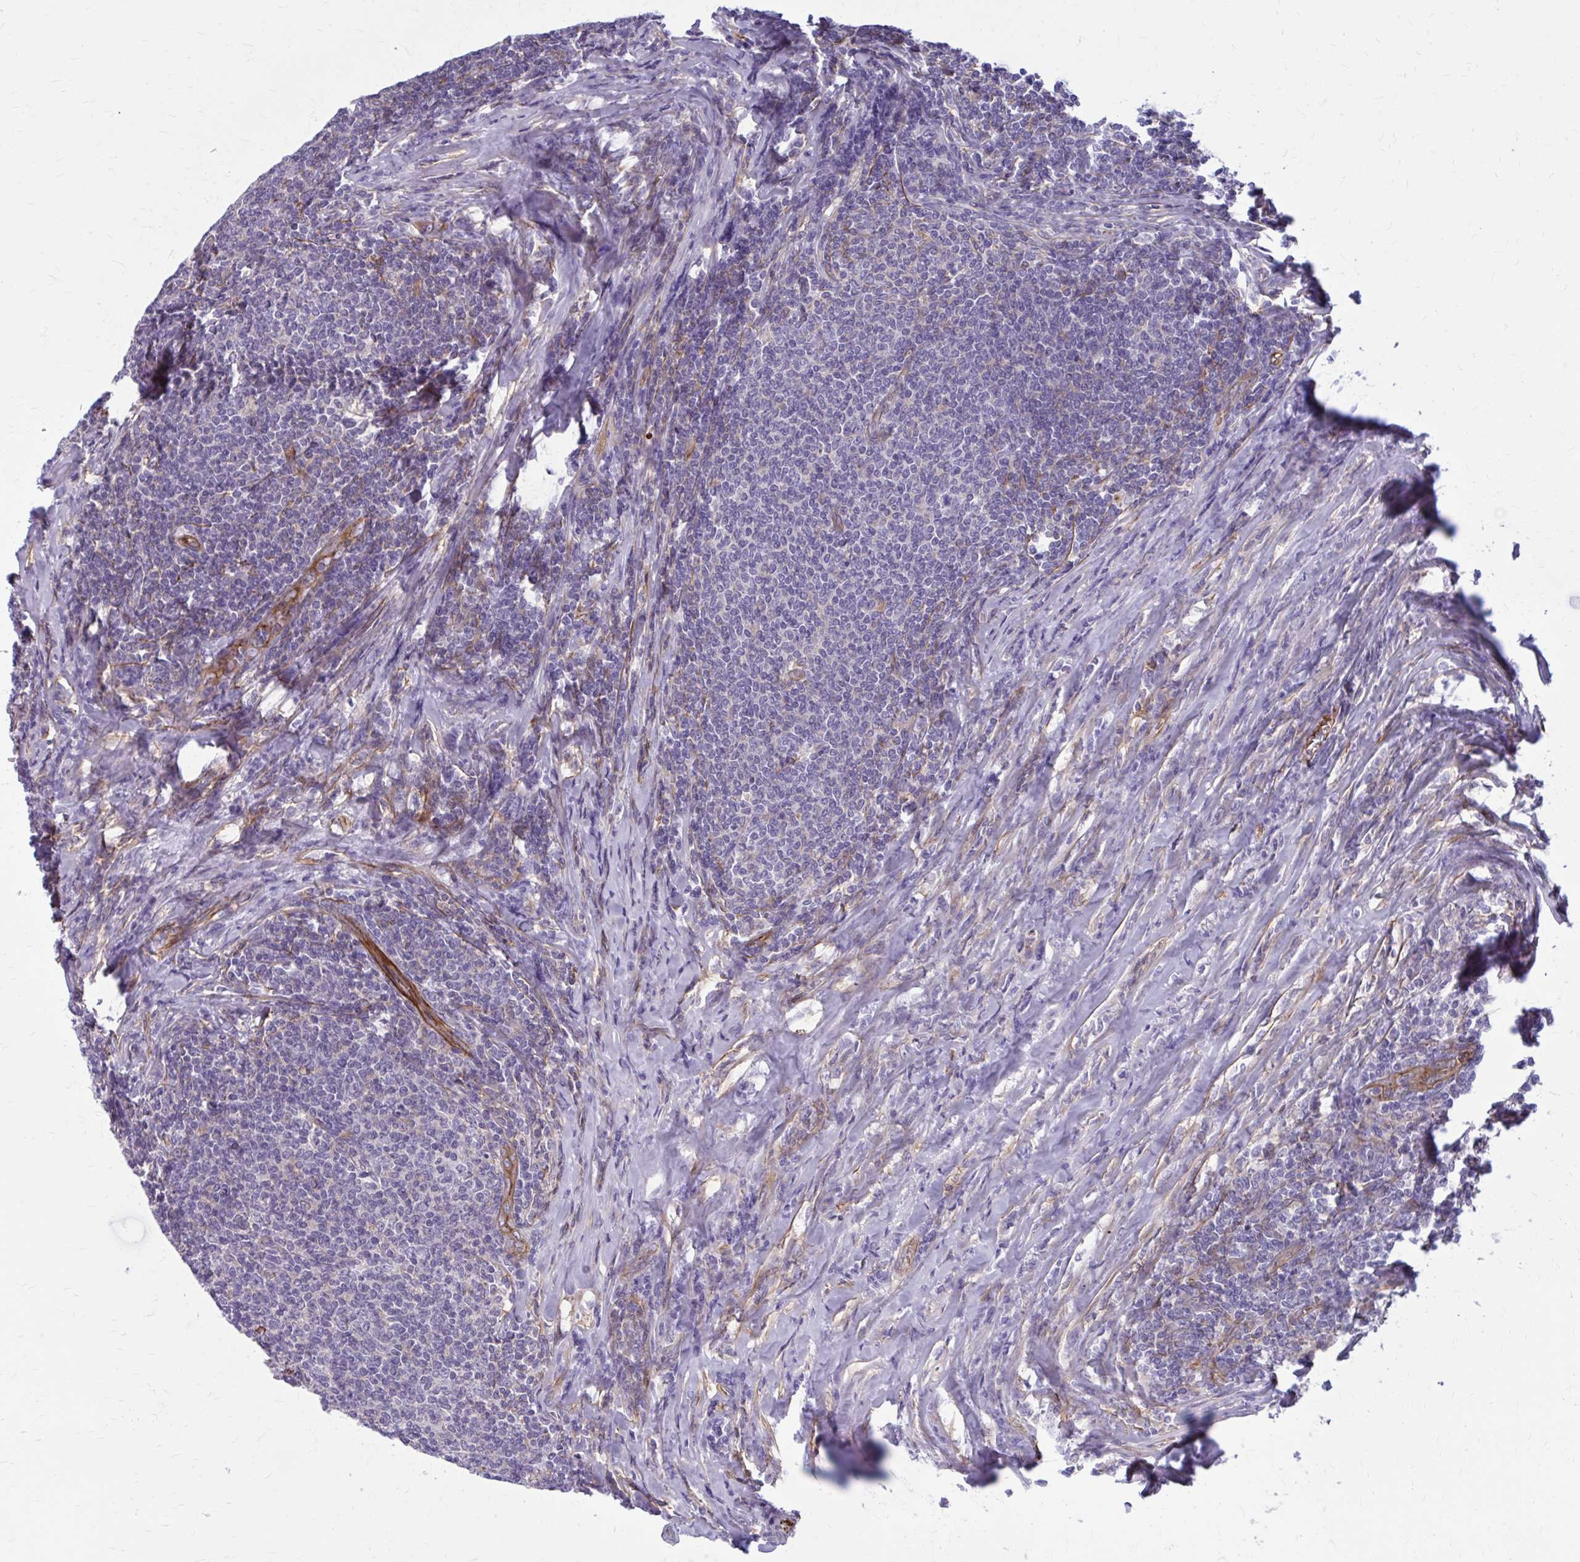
{"staining": {"intensity": "negative", "quantity": "none", "location": "none"}, "tissue": "lymphoma", "cell_type": "Tumor cells", "image_type": "cancer", "snomed": [{"axis": "morphology", "description": "Malignant lymphoma, non-Hodgkin's type, Low grade"}, {"axis": "topography", "description": "Lymph node"}], "caption": "The immunohistochemistry (IHC) image has no significant positivity in tumor cells of low-grade malignant lymphoma, non-Hodgkin's type tissue.", "gene": "ZDHHC7", "patient": {"sex": "male", "age": 52}}